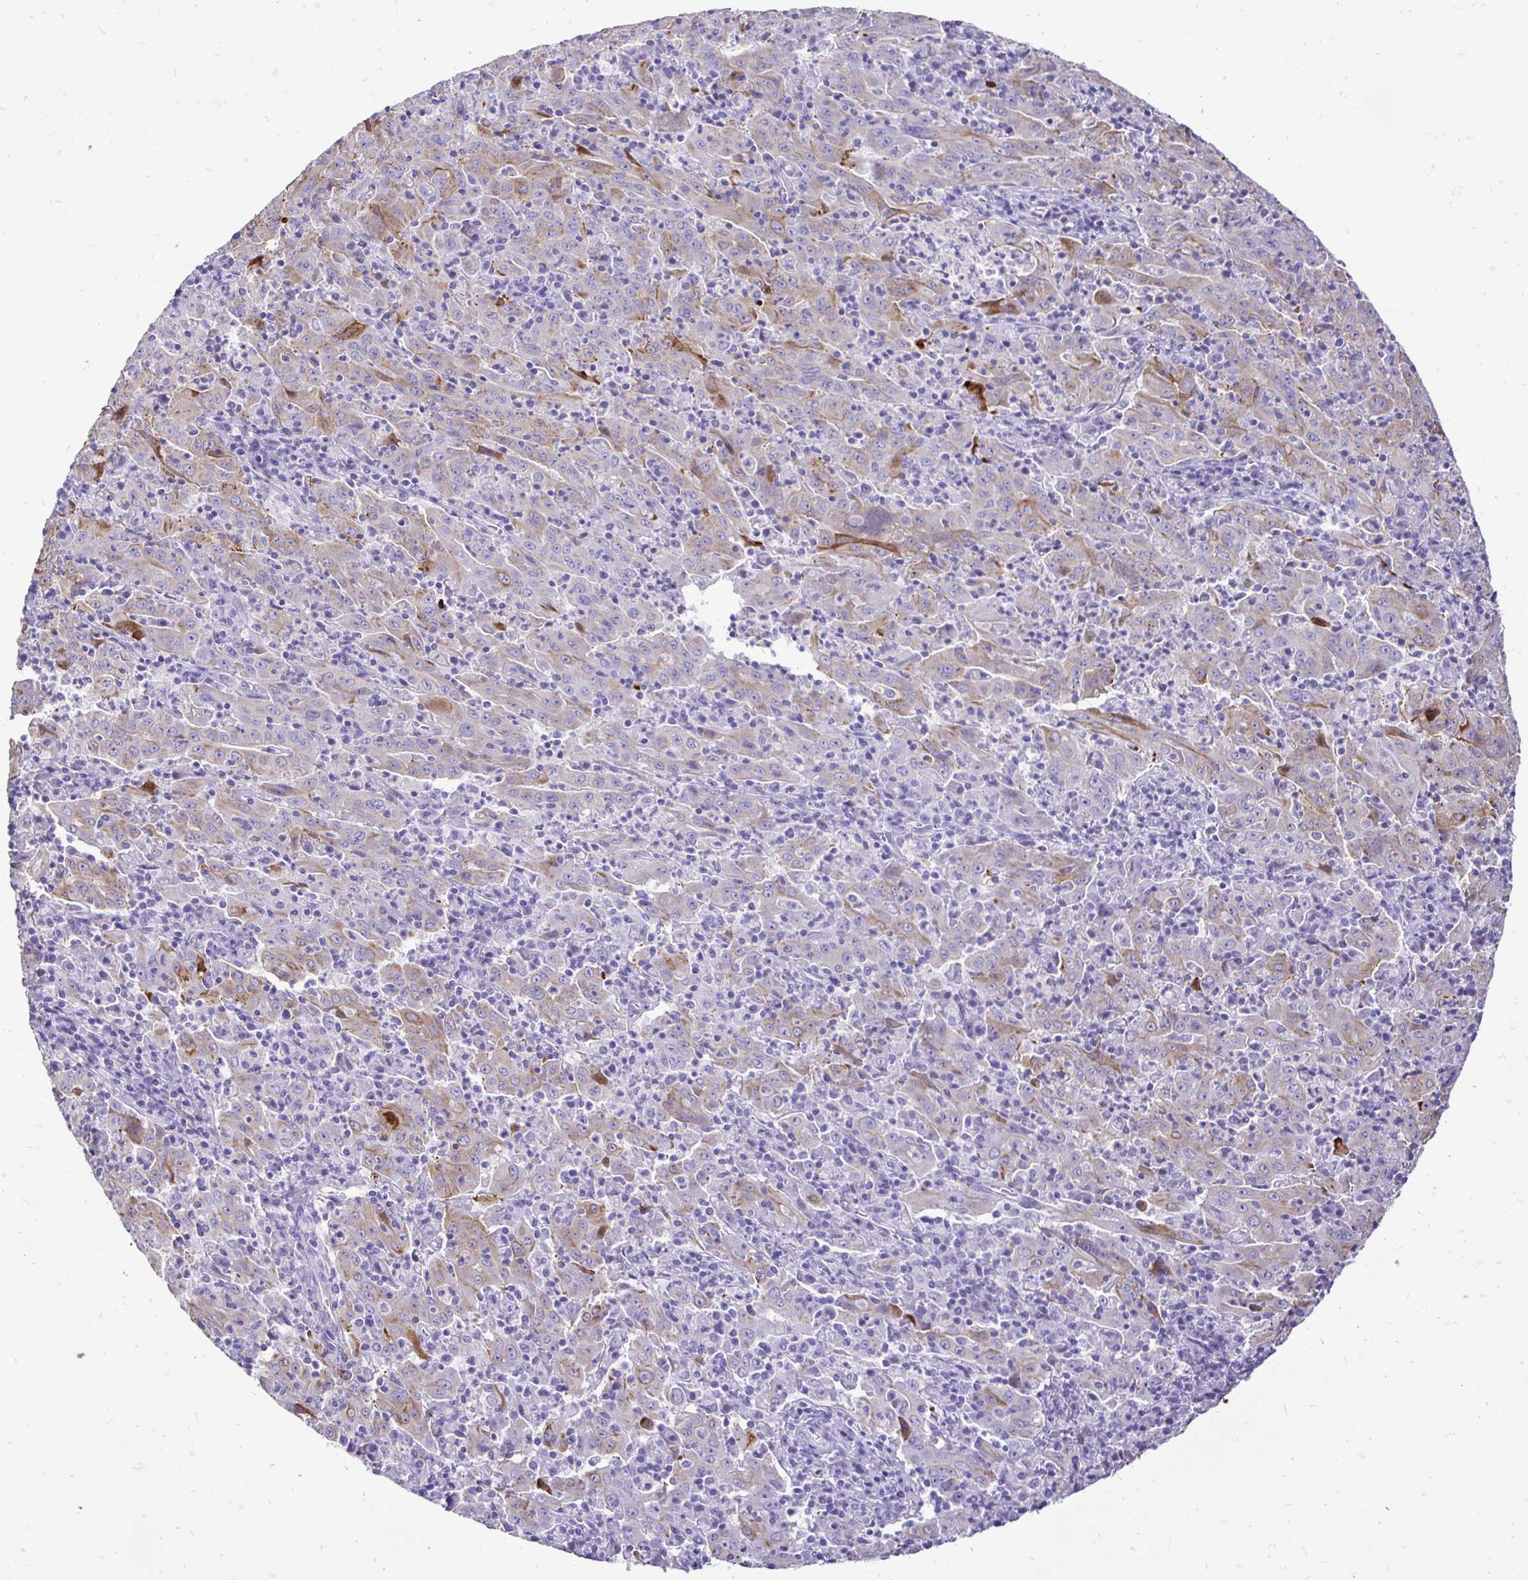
{"staining": {"intensity": "moderate", "quantity": "25%-75%", "location": "cytoplasmic/membranous"}, "tissue": "pancreatic cancer", "cell_type": "Tumor cells", "image_type": "cancer", "snomed": [{"axis": "morphology", "description": "Adenocarcinoma, NOS"}, {"axis": "topography", "description": "Pancreas"}], "caption": "An immunohistochemistry image of tumor tissue is shown. Protein staining in brown shows moderate cytoplasmic/membranous positivity in pancreatic adenocarcinoma within tumor cells.", "gene": "TAF1D", "patient": {"sex": "male", "age": 63}}